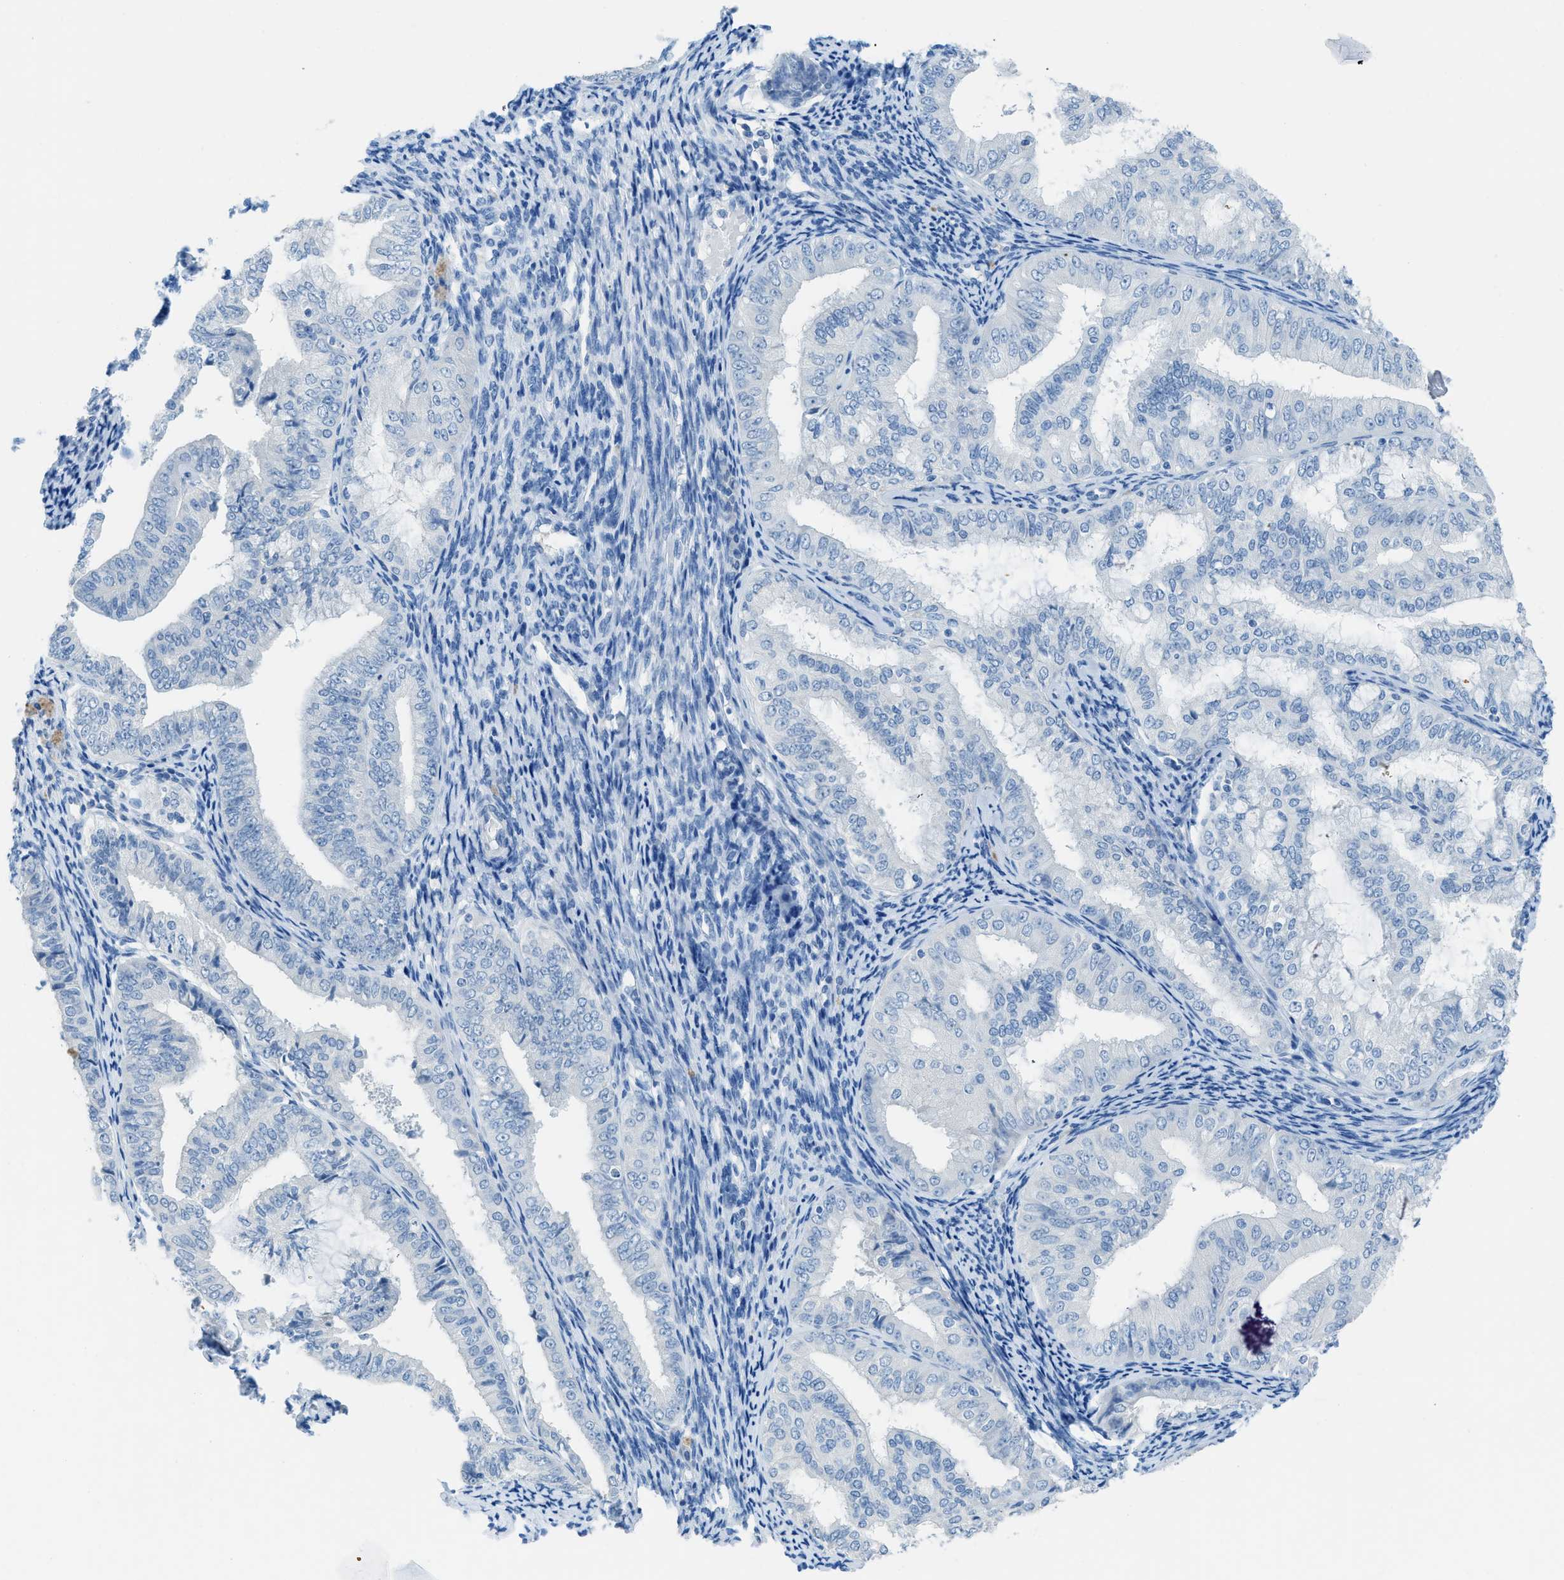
{"staining": {"intensity": "negative", "quantity": "none", "location": "none"}, "tissue": "endometrial cancer", "cell_type": "Tumor cells", "image_type": "cancer", "snomed": [{"axis": "morphology", "description": "Adenocarcinoma, NOS"}, {"axis": "topography", "description": "Endometrium"}], "caption": "Immunohistochemical staining of human endometrial cancer demonstrates no significant positivity in tumor cells. Nuclei are stained in blue.", "gene": "ACAN", "patient": {"sex": "female", "age": 63}}